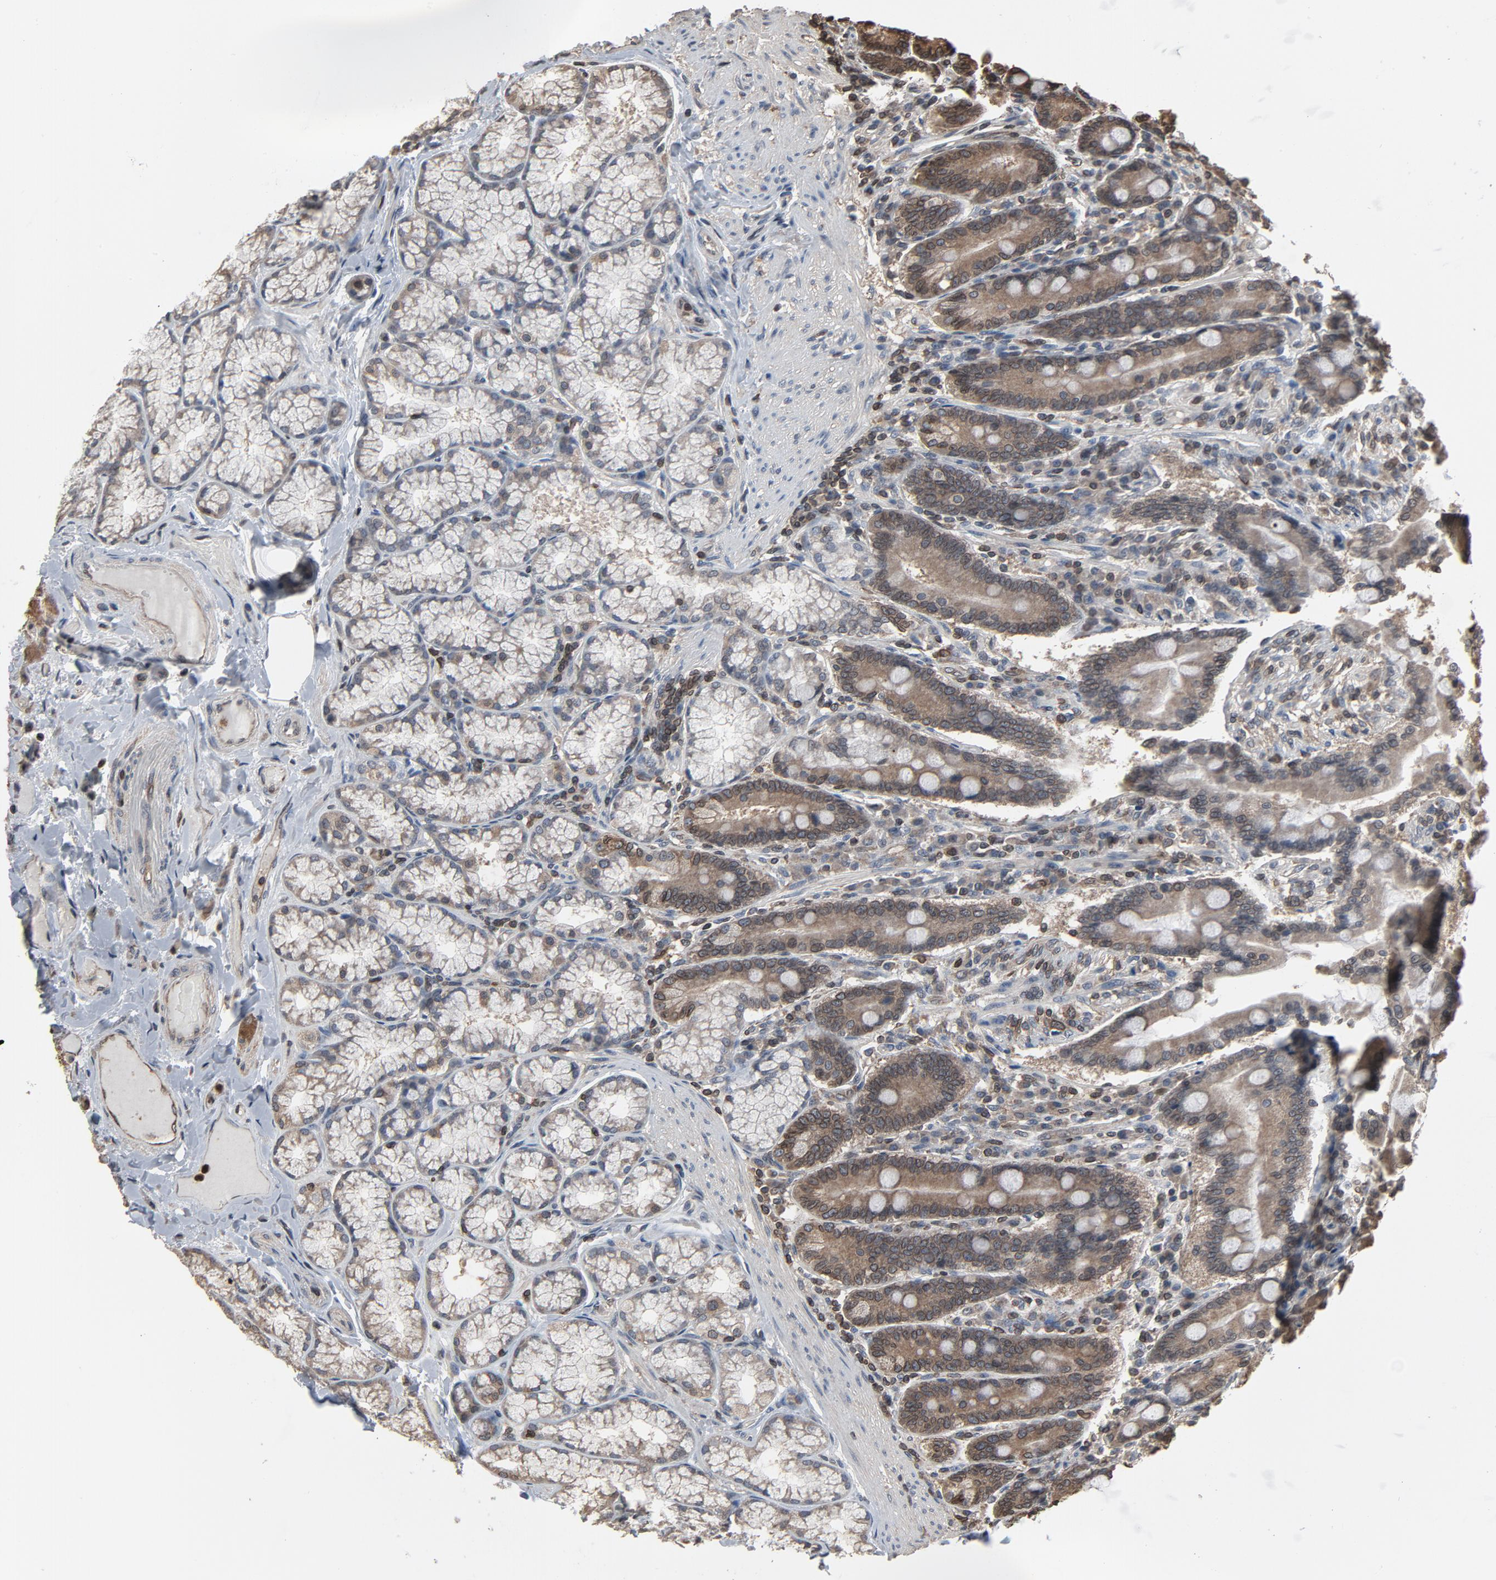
{"staining": {"intensity": "weak", "quantity": "<25%", "location": "cytoplasmic/membranous,nuclear"}, "tissue": "duodenum", "cell_type": "Glandular cells", "image_type": "normal", "snomed": [{"axis": "morphology", "description": "Normal tissue, NOS"}, {"axis": "topography", "description": "Duodenum"}], "caption": "This is an immunohistochemistry histopathology image of normal duodenum. There is no positivity in glandular cells.", "gene": "UBE2D1", "patient": {"sex": "female", "age": 64}}